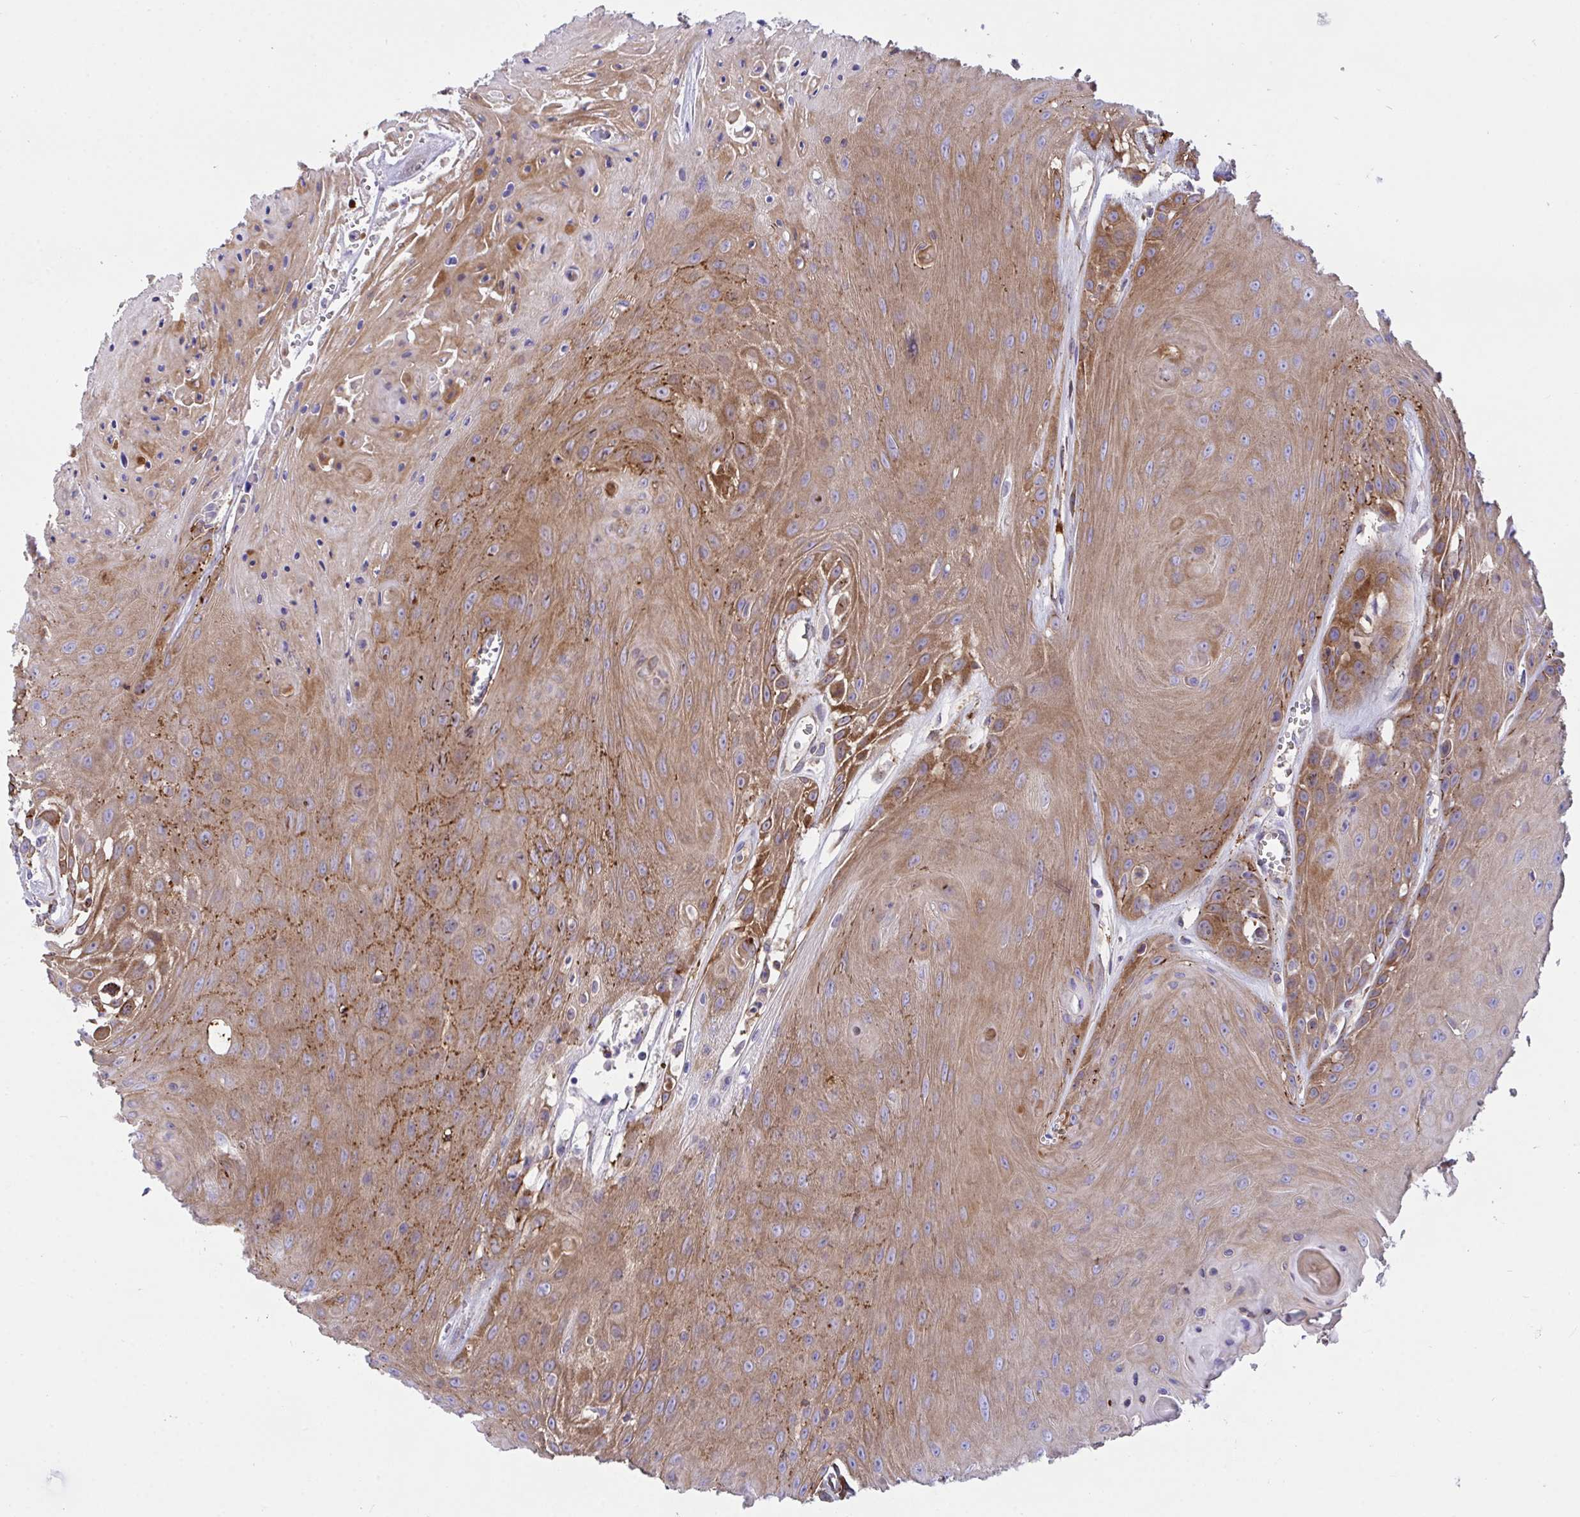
{"staining": {"intensity": "moderate", "quantity": ">75%", "location": "cytoplasmic/membranous"}, "tissue": "head and neck cancer", "cell_type": "Tumor cells", "image_type": "cancer", "snomed": [{"axis": "morphology", "description": "Squamous cell carcinoma, NOS"}, {"axis": "topography", "description": "Oral tissue"}, {"axis": "topography", "description": "Head-Neck"}], "caption": "High-power microscopy captured an IHC micrograph of head and neck cancer (squamous cell carcinoma), revealing moderate cytoplasmic/membranous positivity in about >75% of tumor cells.", "gene": "PPIH", "patient": {"sex": "male", "age": 81}}